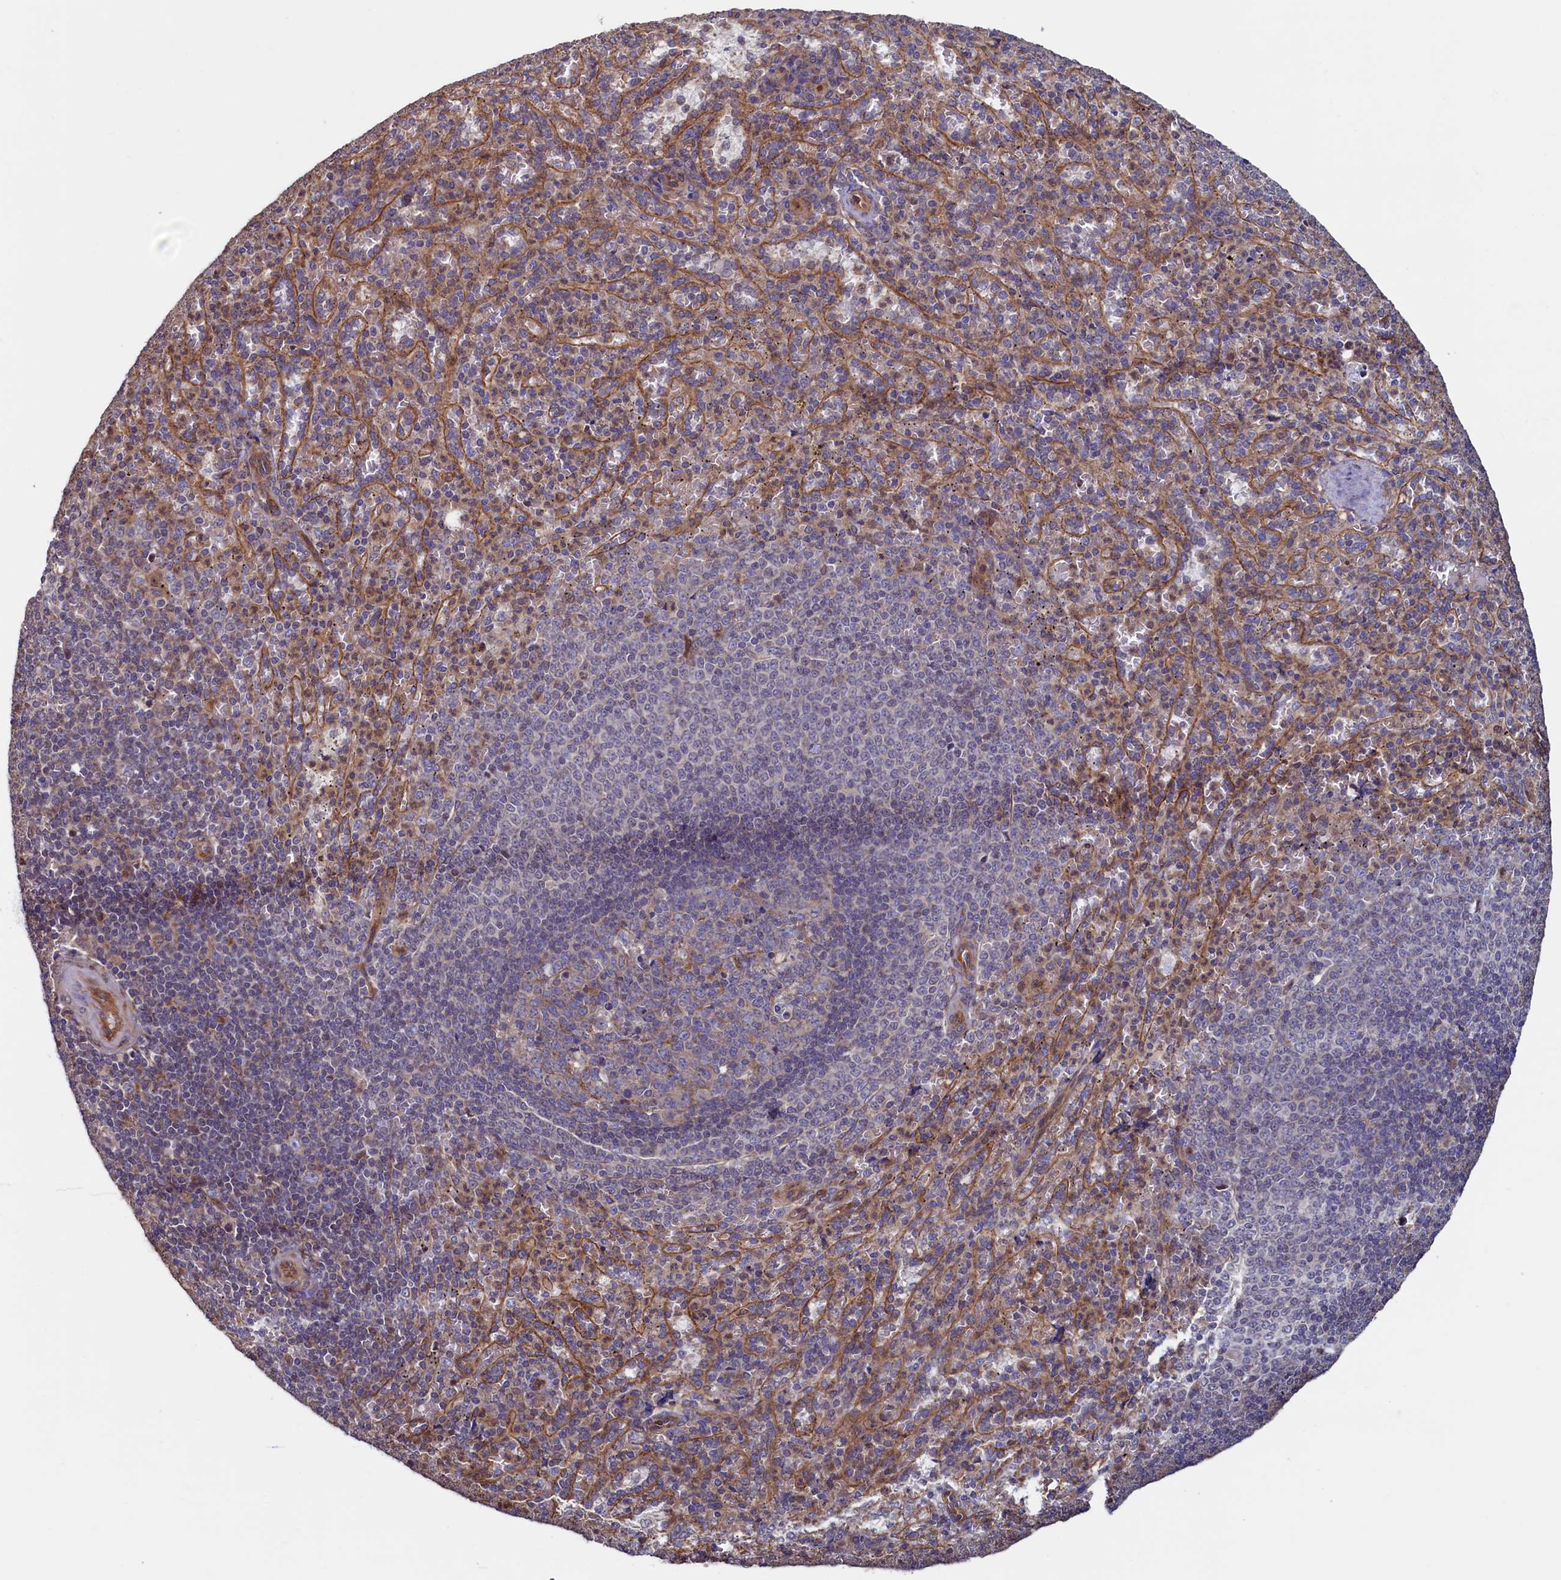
{"staining": {"intensity": "negative", "quantity": "none", "location": "none"}, "tissue": "spleen", "cell_type": "Cells in red pulp", "image_type": "normal", "snomed": [{"axis": "morphology", "description": "Normal tissue, NOS"}, {"axis": "topography", "description": "Spleen"}], "caption": "Image shows no protein staining in cells in red pulp of unremarkable spleen.", "gene": "ATXN2L", "patient": {"sex": "female", "age": 21}}